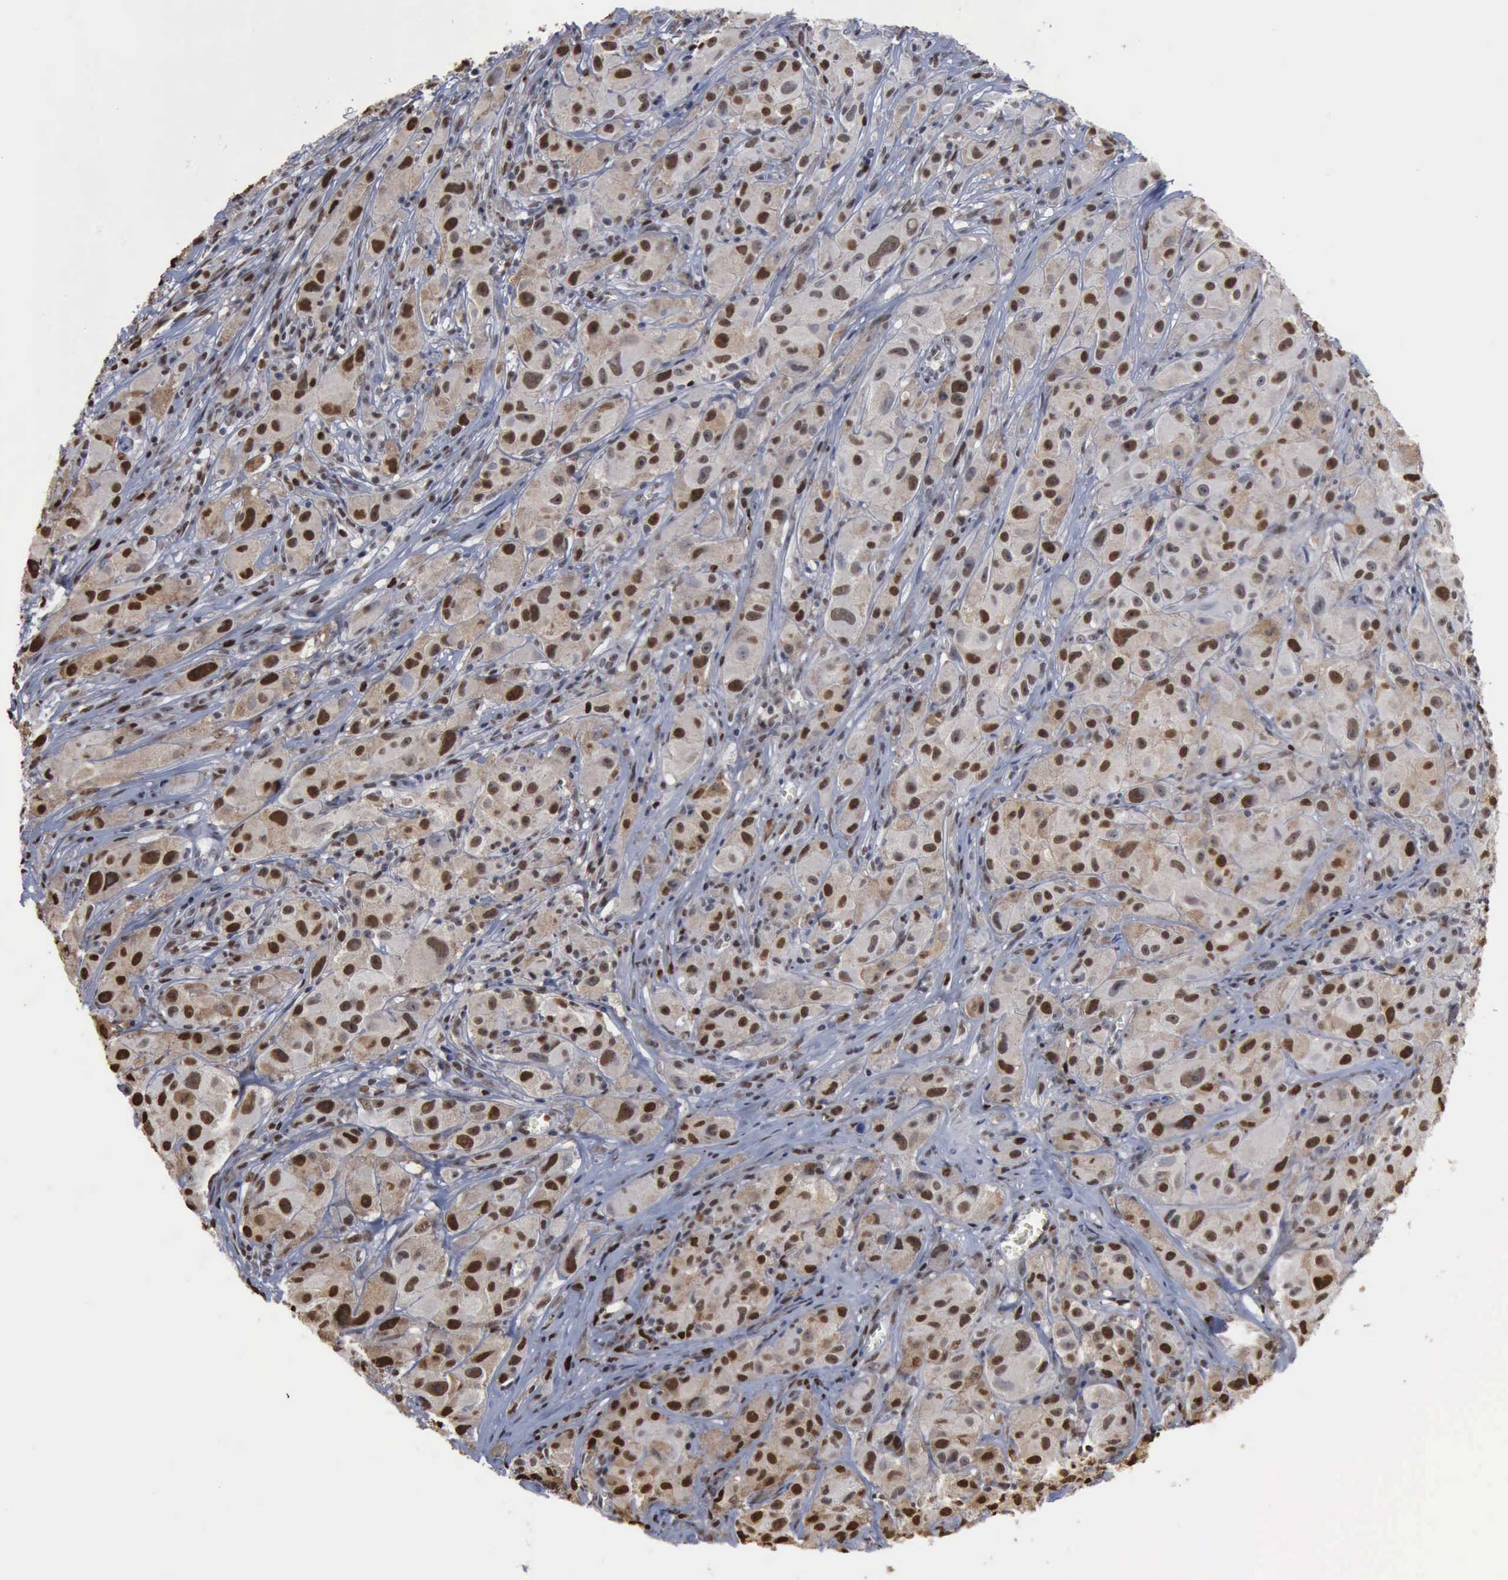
{"staining": {"intensity": "moderate", "quantity": ">75%", "location": "nuclear"}, "tissue": "melanoma", "cell_type": "Tumor cells", "image_type": "cancer", "snomed": [{"axis": "morphology", "description": "Malignant melanoma, NOS"}, {"axis": "topography", "description": "Skin"}], "caption": "Moderate nuclear protein expression is present in about >75% of tumor cells in malignant melanoma.", "gene": "PCNA", "patient": {"sex": "male", "age": 56}}